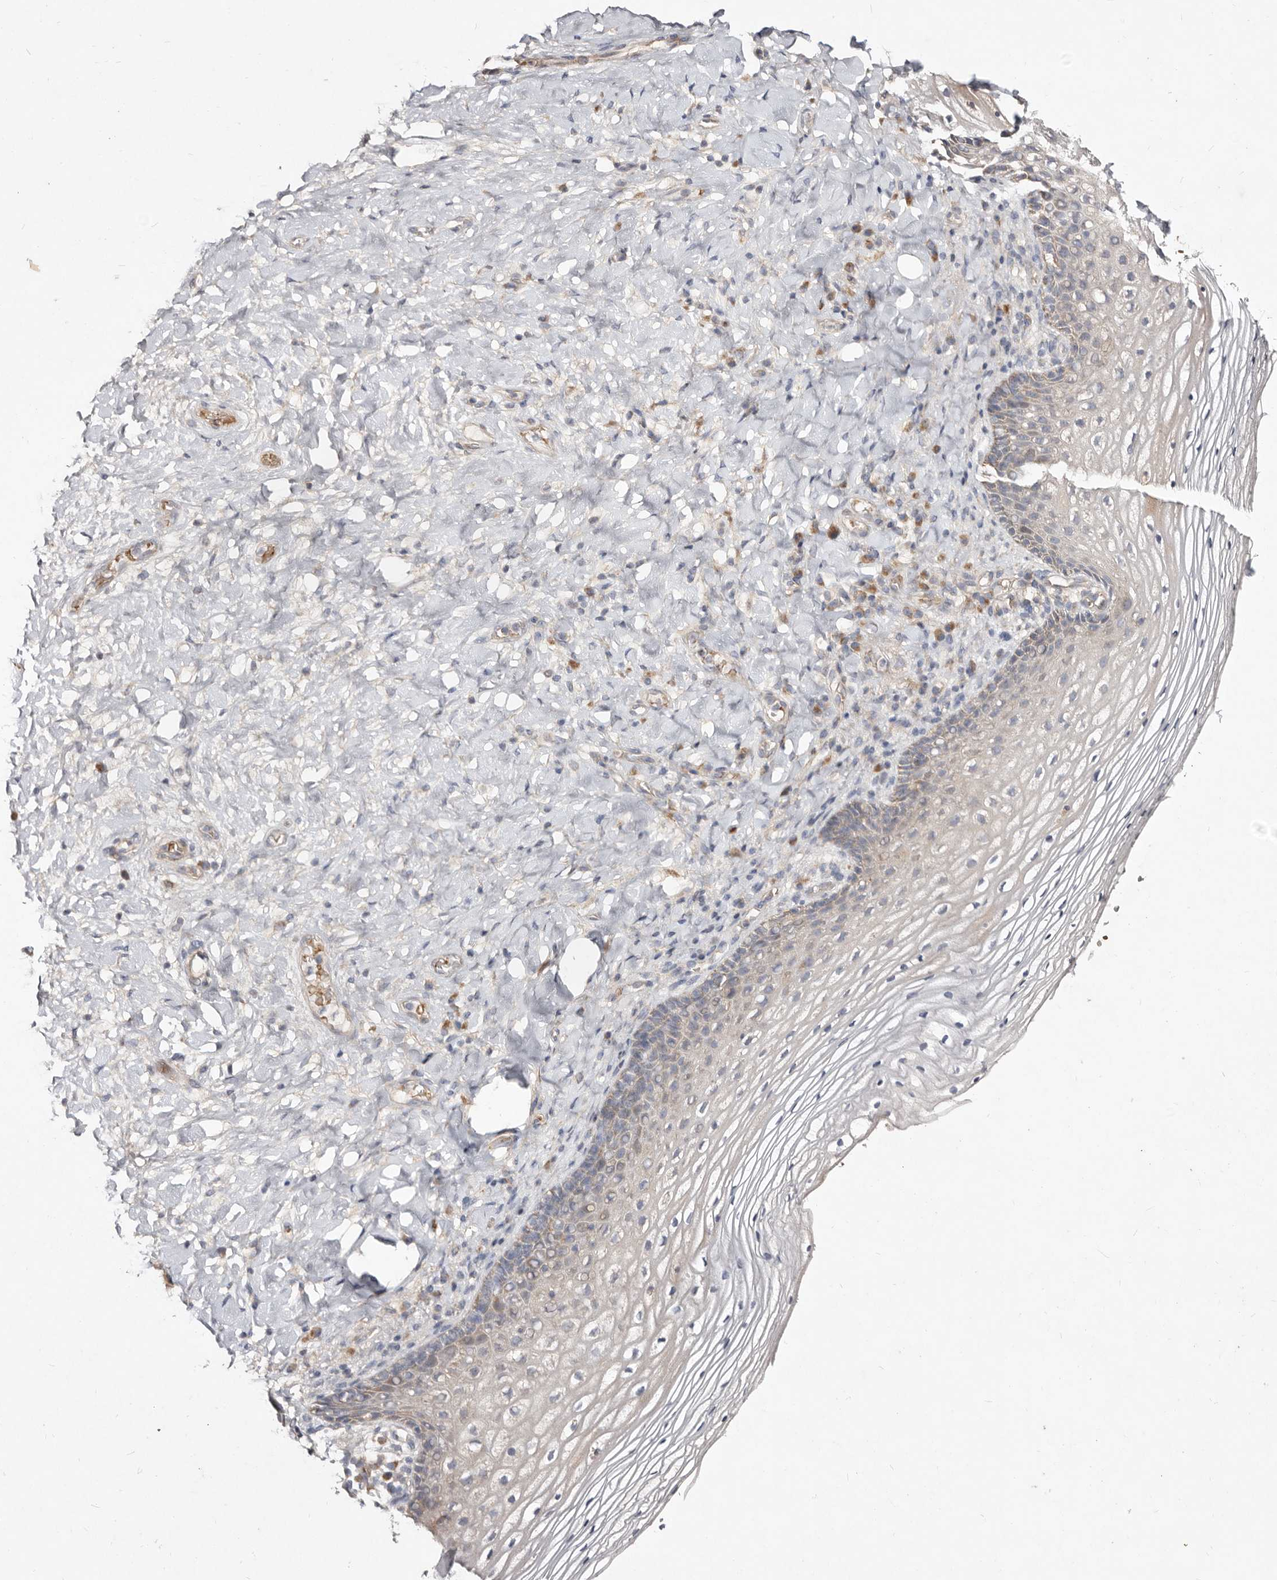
{"staining": {"intensity": "weak", "quantity": "<25%", "location": "cytoplasmic/membranous"}, "tissue": "vagina", "cell_type": "Squamous epithelial cells", "image_type": "normal", "snomed": [{"axis": "morphology", "description": "Normal tissue, NOS"}, {"axis": "topography", "description": "Vagina"}], "caption": "Vagina stained for a protein using immunohistochemistry reveals no expression squamous epithelial cells.", "gene": "SLC25A20", "patient": {"sex": "female", "age": 60}}